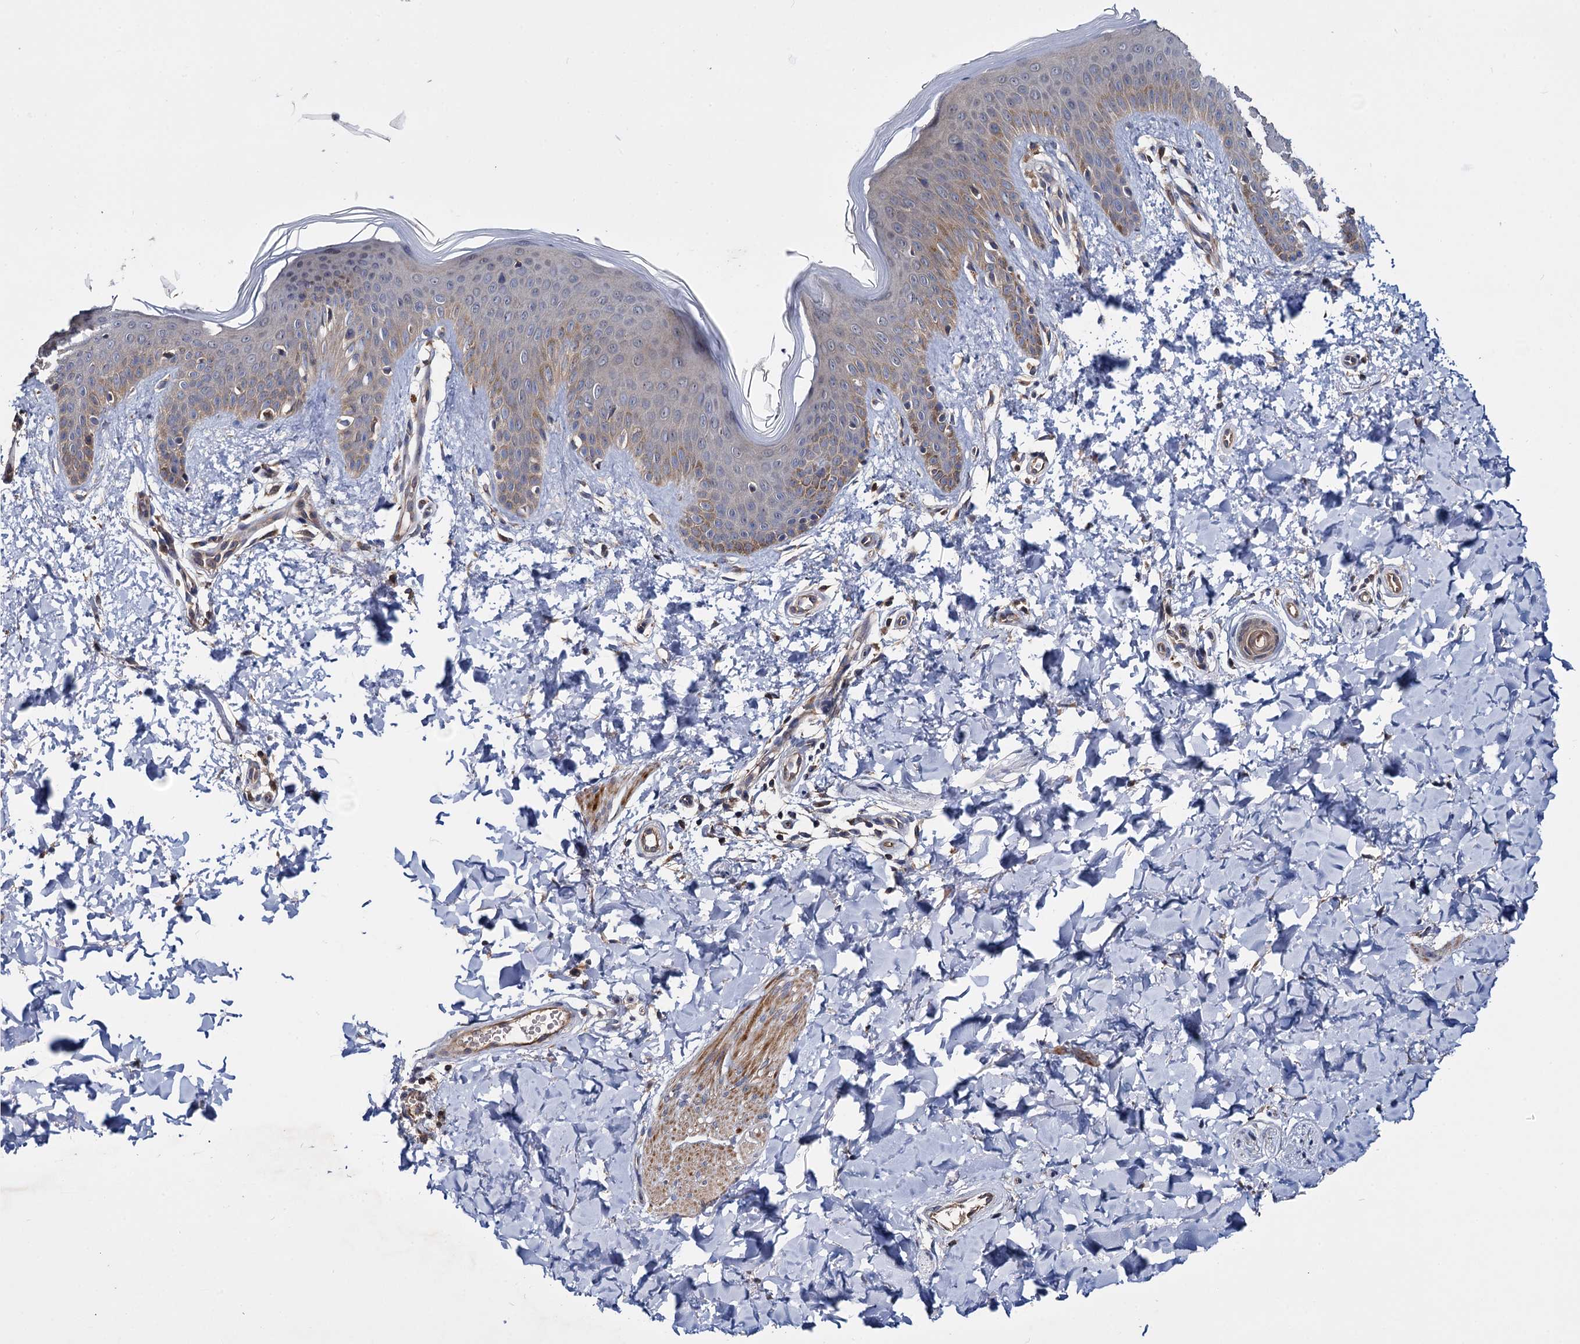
{"staining": {"intensity": "moderate", "quantity": "25%-75%", "location": "cytoplasmic/membranous"}, "tissue": "skin", "cell_type": "Fibroblasts", "image_type": "normal", "snomed": [{"axis": "morphology", "description": "Normal tissue, NOS"}, {"axis": "topography", "description": "Skin"}], "caption": "IHC micrograph of unremarkable skin stained for a protein (brown), which exhibits medium levels of moderate cytoplasmic/membranous positivity in approximately 25%-75% of fibroblasts.", "gene": "CEP192", "patient": {"sex": "male", "age": 36}}